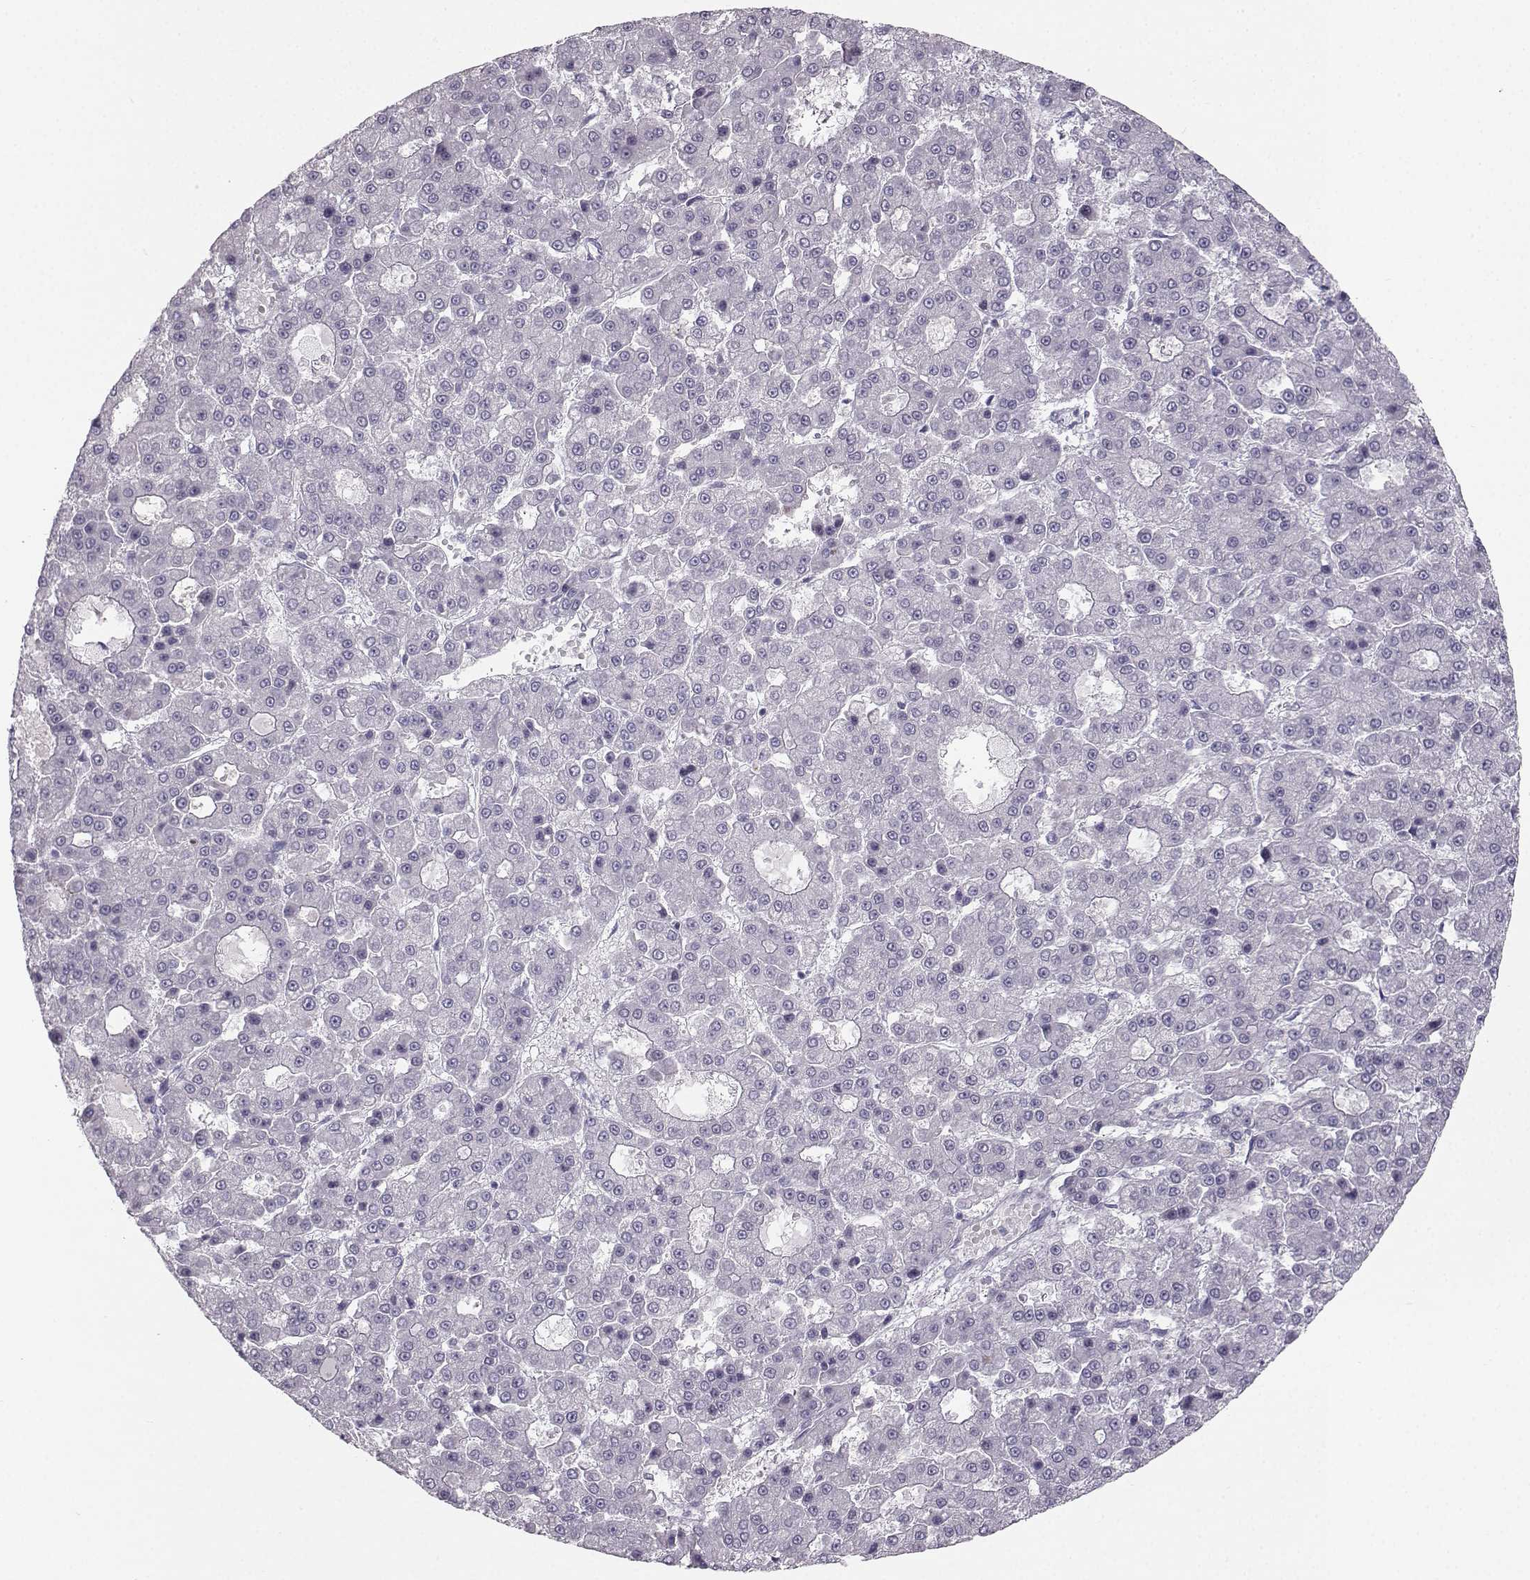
{"staining": {"intensity": "negative", "quantity": "none", "location": "none"}, "tissue": "liver cancer", "cell_type": "Tumor cells", "image_type": "cancer", "snomed": [{"axis": "morphology", "description": "Carcinoma, Hepatocellular, NOS"}, {"axis": "topography", "description": "Liver"}], "caption": "This is an immunohistochemistry (IHC) image of human liver hepatocellular carcinoma. There is no positivity in tumor cells.", "gene": "CASR", "patient": {"sex": "male", "age": 70}}